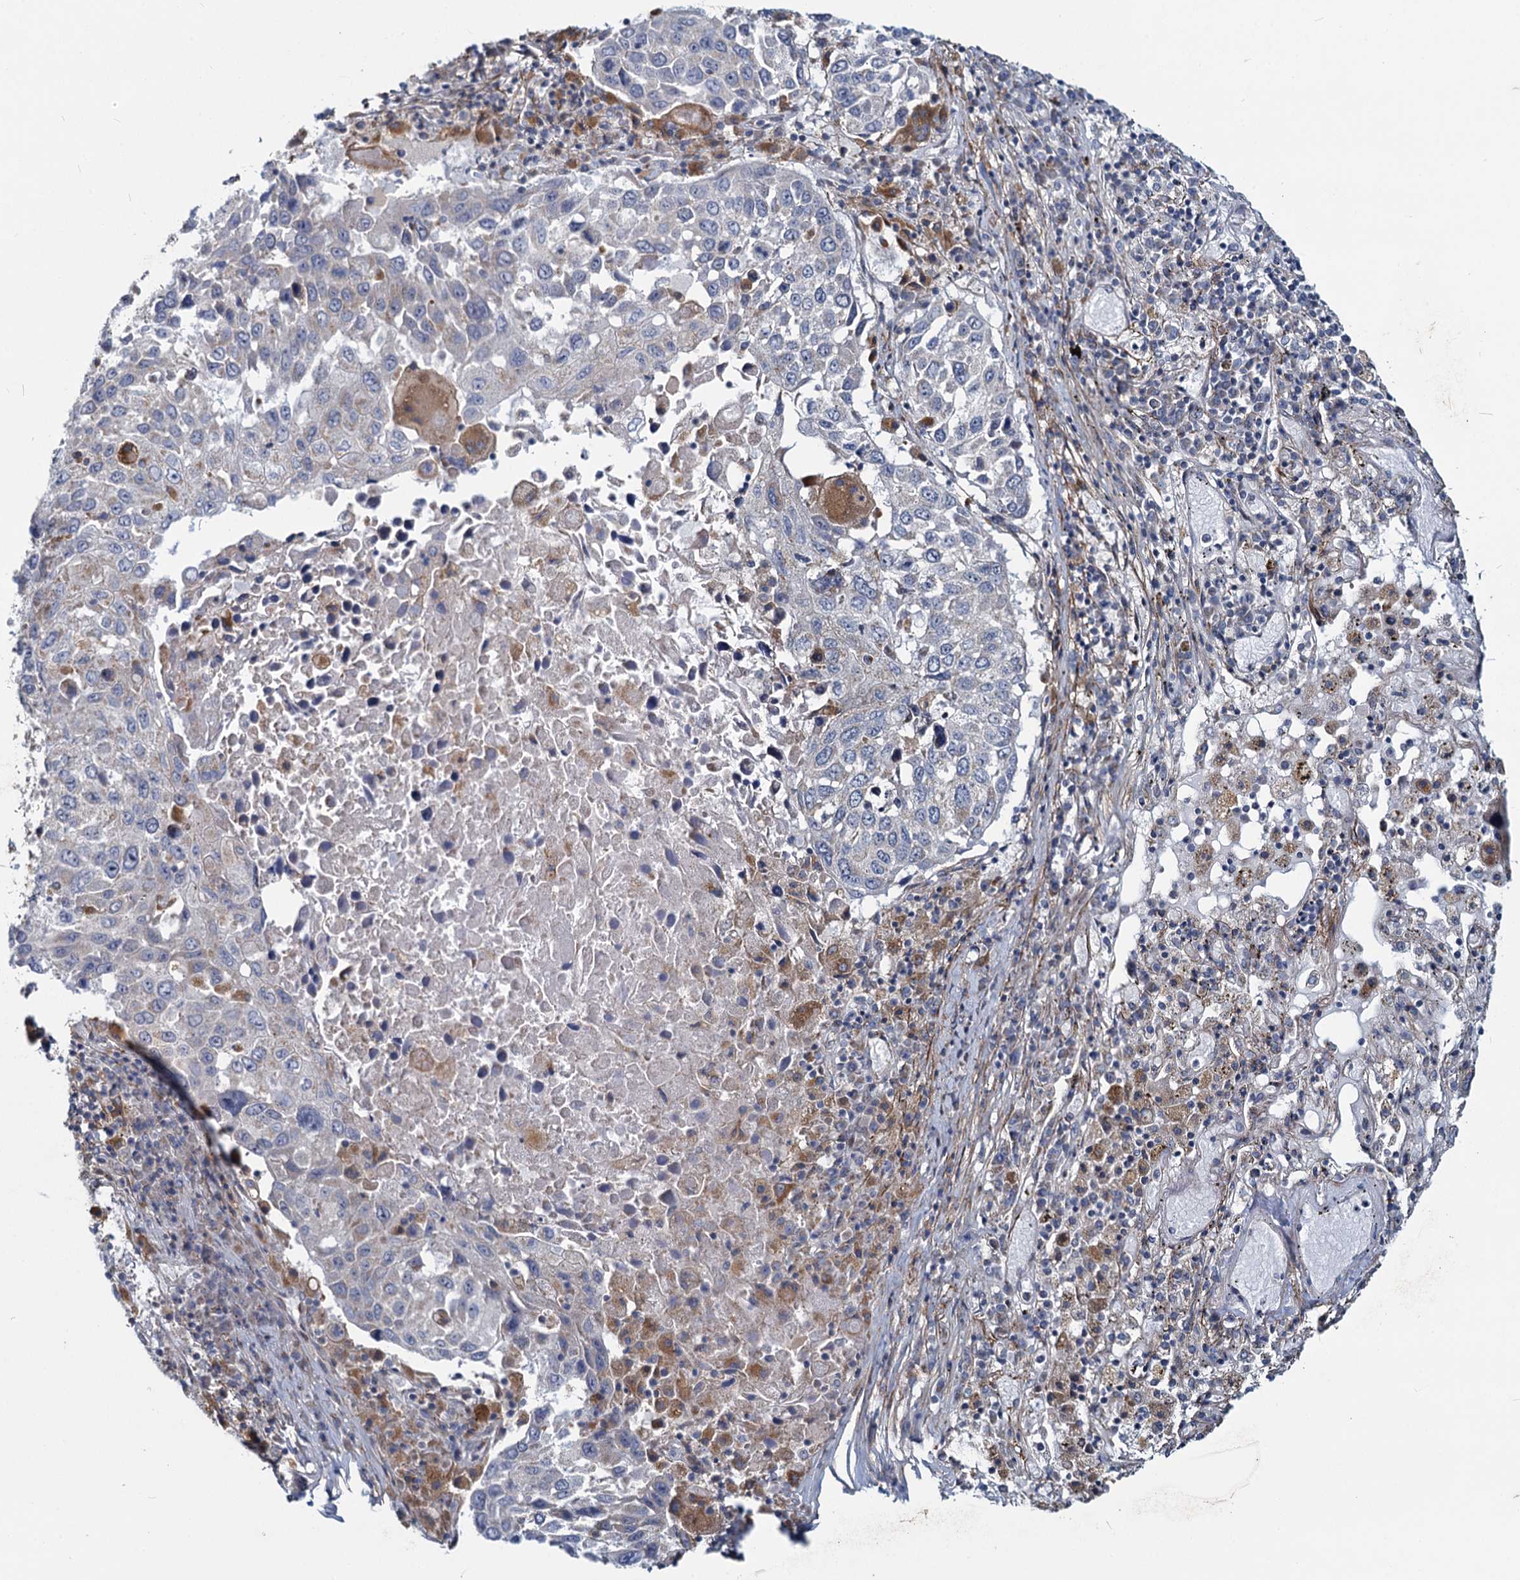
{"staining": {"intensity": "negative", "quantity": "none", "location": "none"}, "tissue": "lung cancer", "cell_type": "Tumor cells", "image_type": "cancer", "snomed": [{"axis": "morphology", "description": "Squamous cell carcinoma, NOS"}, {"axis": "topography", "description": "Lung"}], "caption": "IHC of human lung cancer (squamous cell carcinoma) shows no expression in tumor cells.", "gene": "ADCY2", "patient": {"sex": "male", "age": 65}}